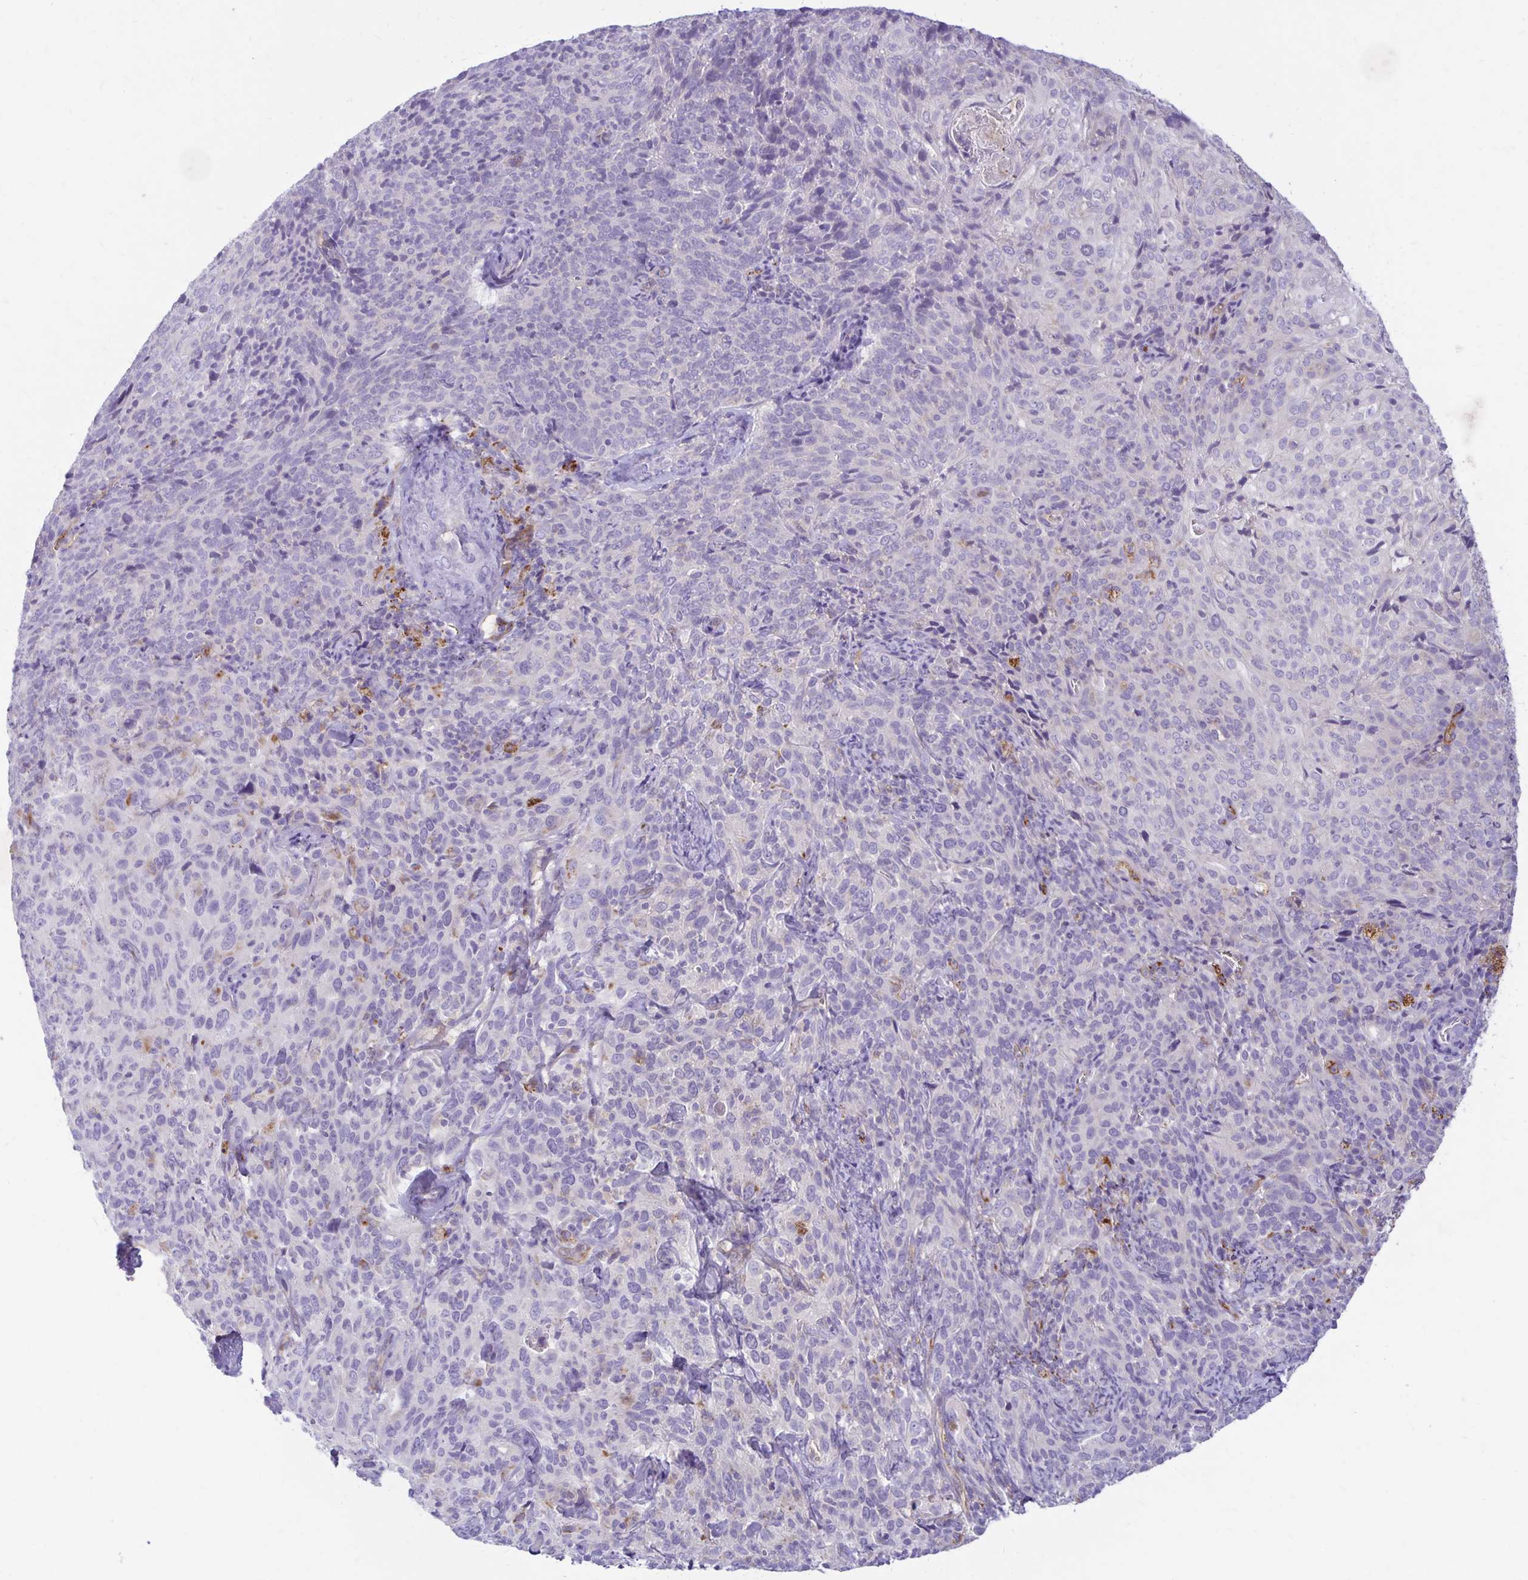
{"staining": {"intensity": "negative", "quantity": "none", "location": "none"}, "tissue": "cervical cancer", "cell_type": "Tumor cells", "image_type": "cancer", "snomed": [{"axis": "morphology", "description": "Squamous cell carcinoma, NOS"}, {"axis": "topography", "description": "Cervix"}], "caption": "IHC histopathology image of cervical squamous cell carcinoma stained for a protein (brown), which displays no positivity in tumor cells.", "gene": "TTYH1", "patient": {"sex": "female", "age": 51}}